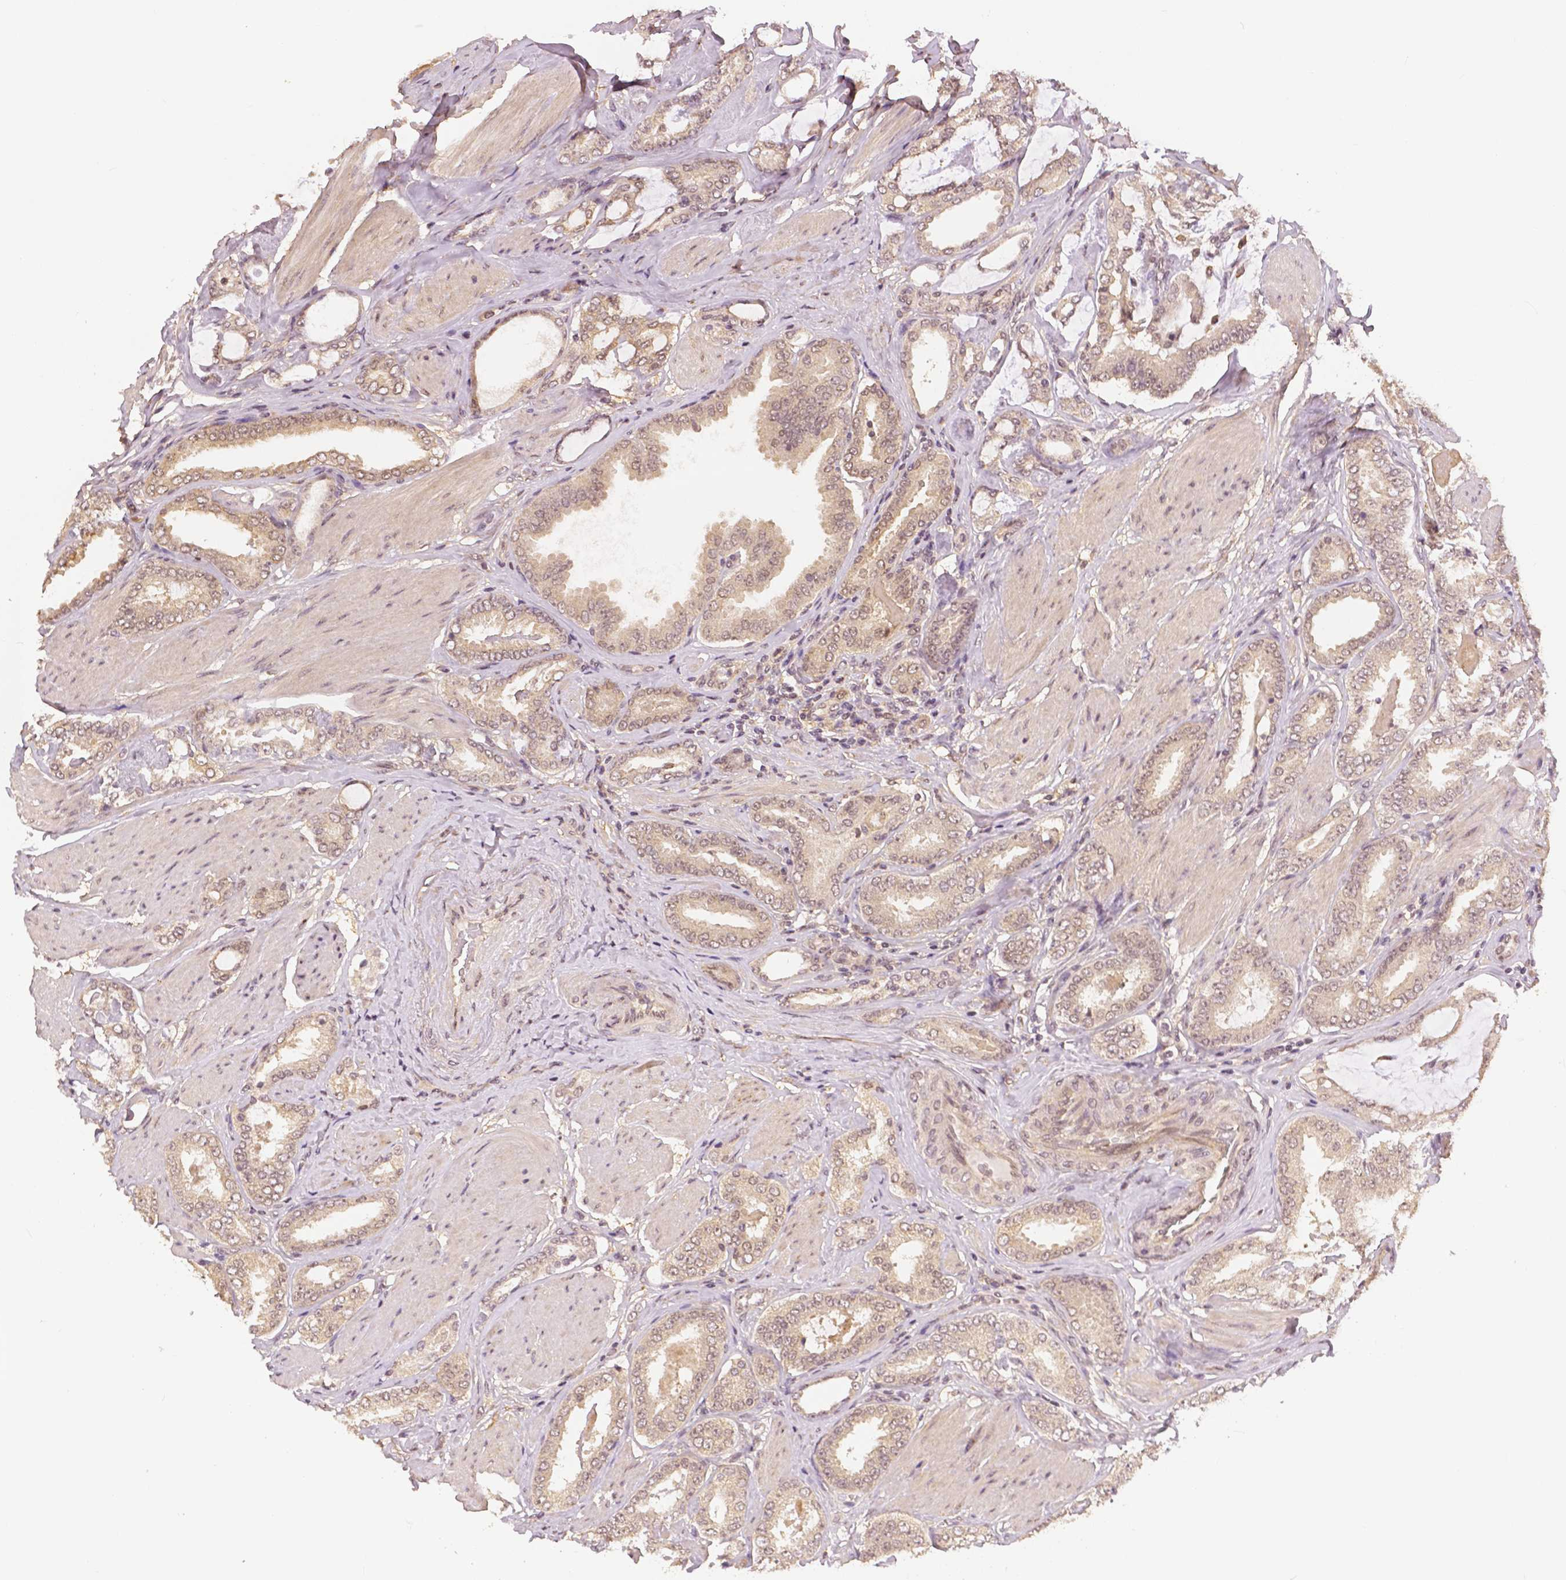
{"staining": {"intensity": "weak", "quantity": "25%-75%", "location": "cytoplasmic/membranous,nuclear"}, "tissue": "prostate cancer", "cell_type": "Tumor cells", "image_type": "cancer", "snomed": [{"axis": "morphology", "description": "Adenocarcinoma, High grade"}, {"axis": "topography", "description": "Prostate"}], "caption": "Protein staining shows weak cytoplasmic/membranous and nuclear staining in approximately 25%-75% of tumor cells in prostate cancer (adenocarcinoma (high-grade)).", "gene": "MAP1LC3B", "patient": {"sex": "male", "age": 63}}